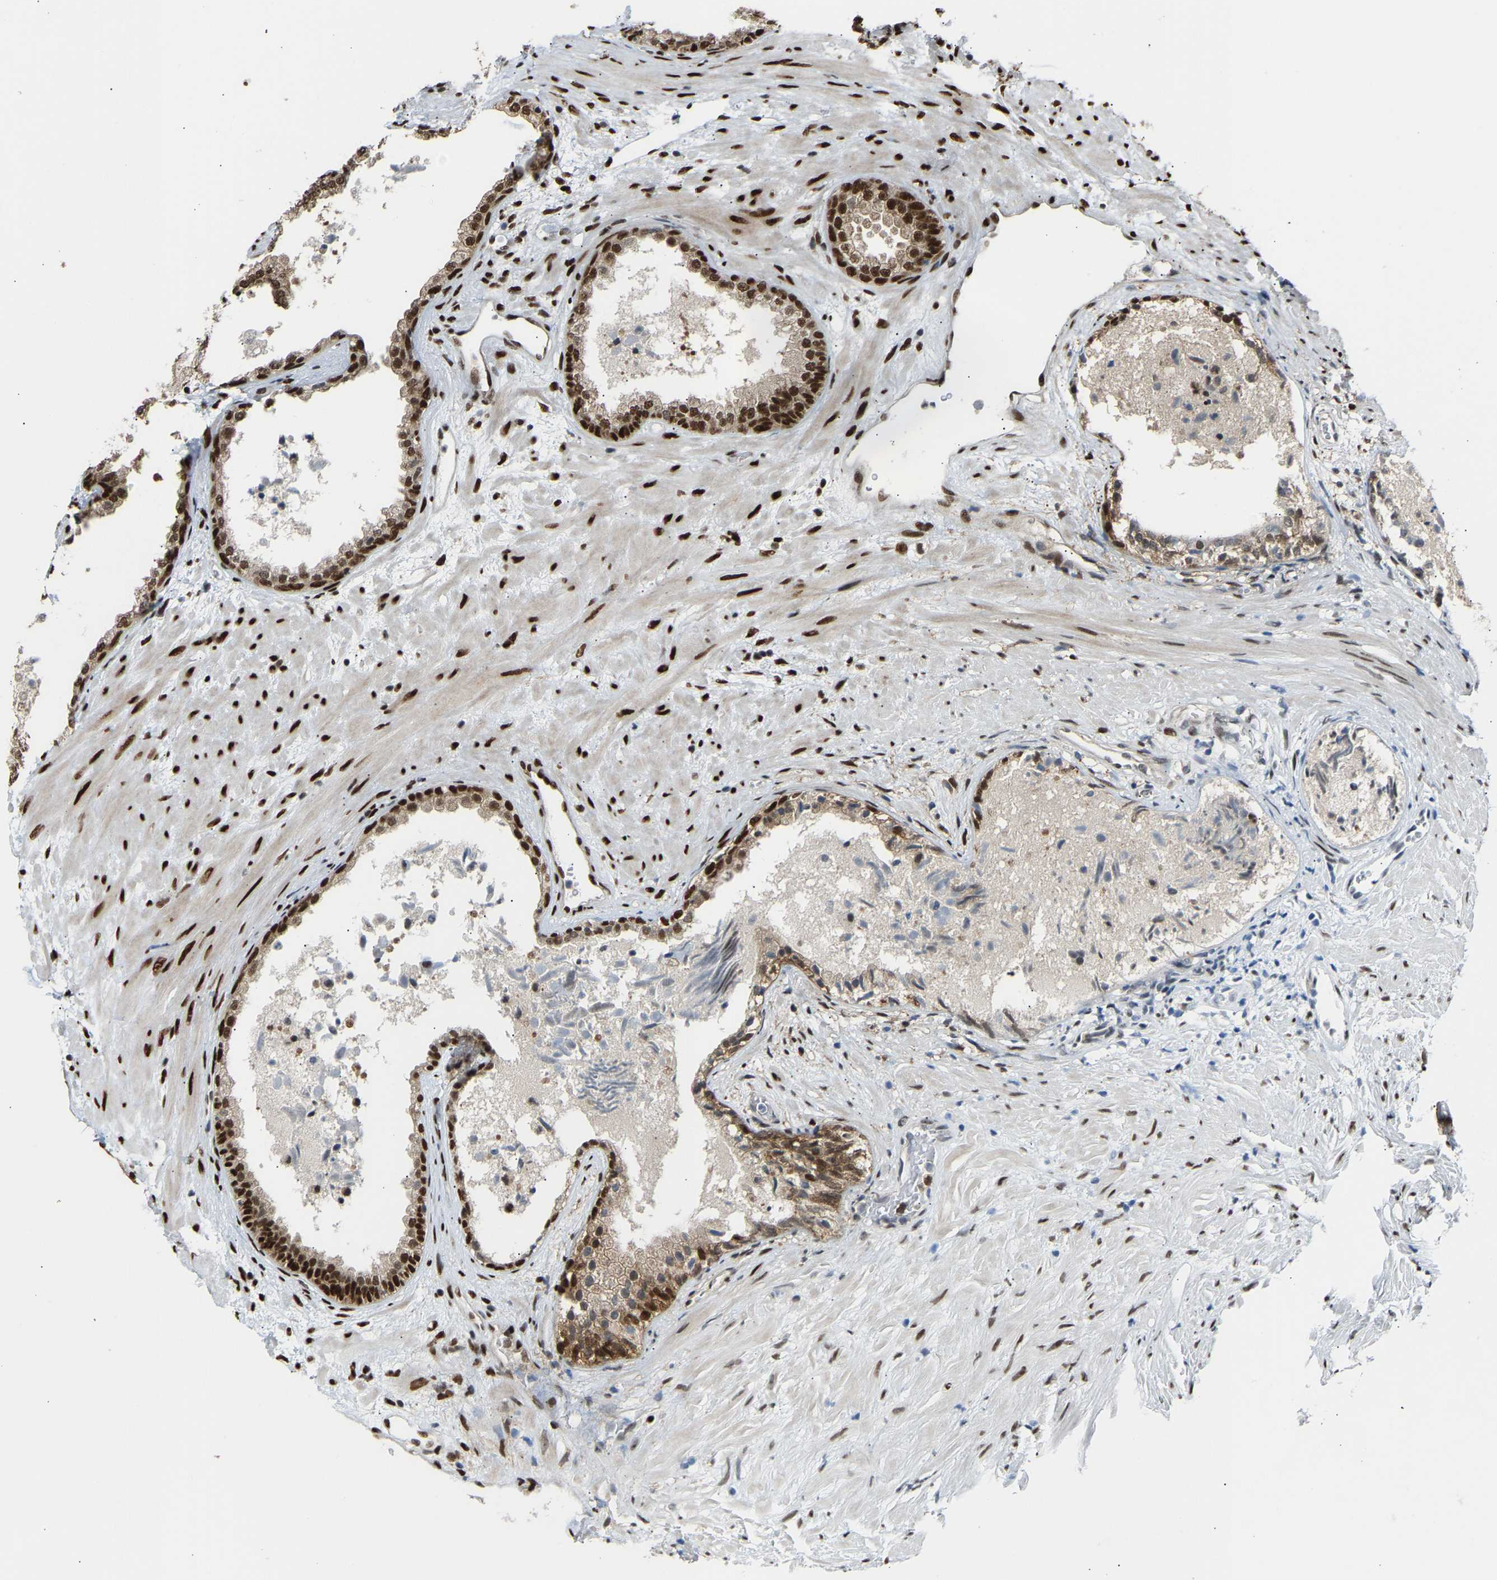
{"staining": {"intensity": "strong", "quantity": ">75%", "location": "nuclear"}, "tissue": "prostate", "cell_type": "Glandular cells", "image_type": "normal", "snomed": [{"axis": "morphology", "description": "Normal tissue, NOS"}, {"axis": "topography", "description": "Prostate"}], "caption": "An immunohistochemistry image of normal tissue is shown. Protein staining in brown highlights strong nuclear positivity in prostate within glandular cells.", "gene": "SSBP2", "patient": {"sex": "male", "age": 76}}